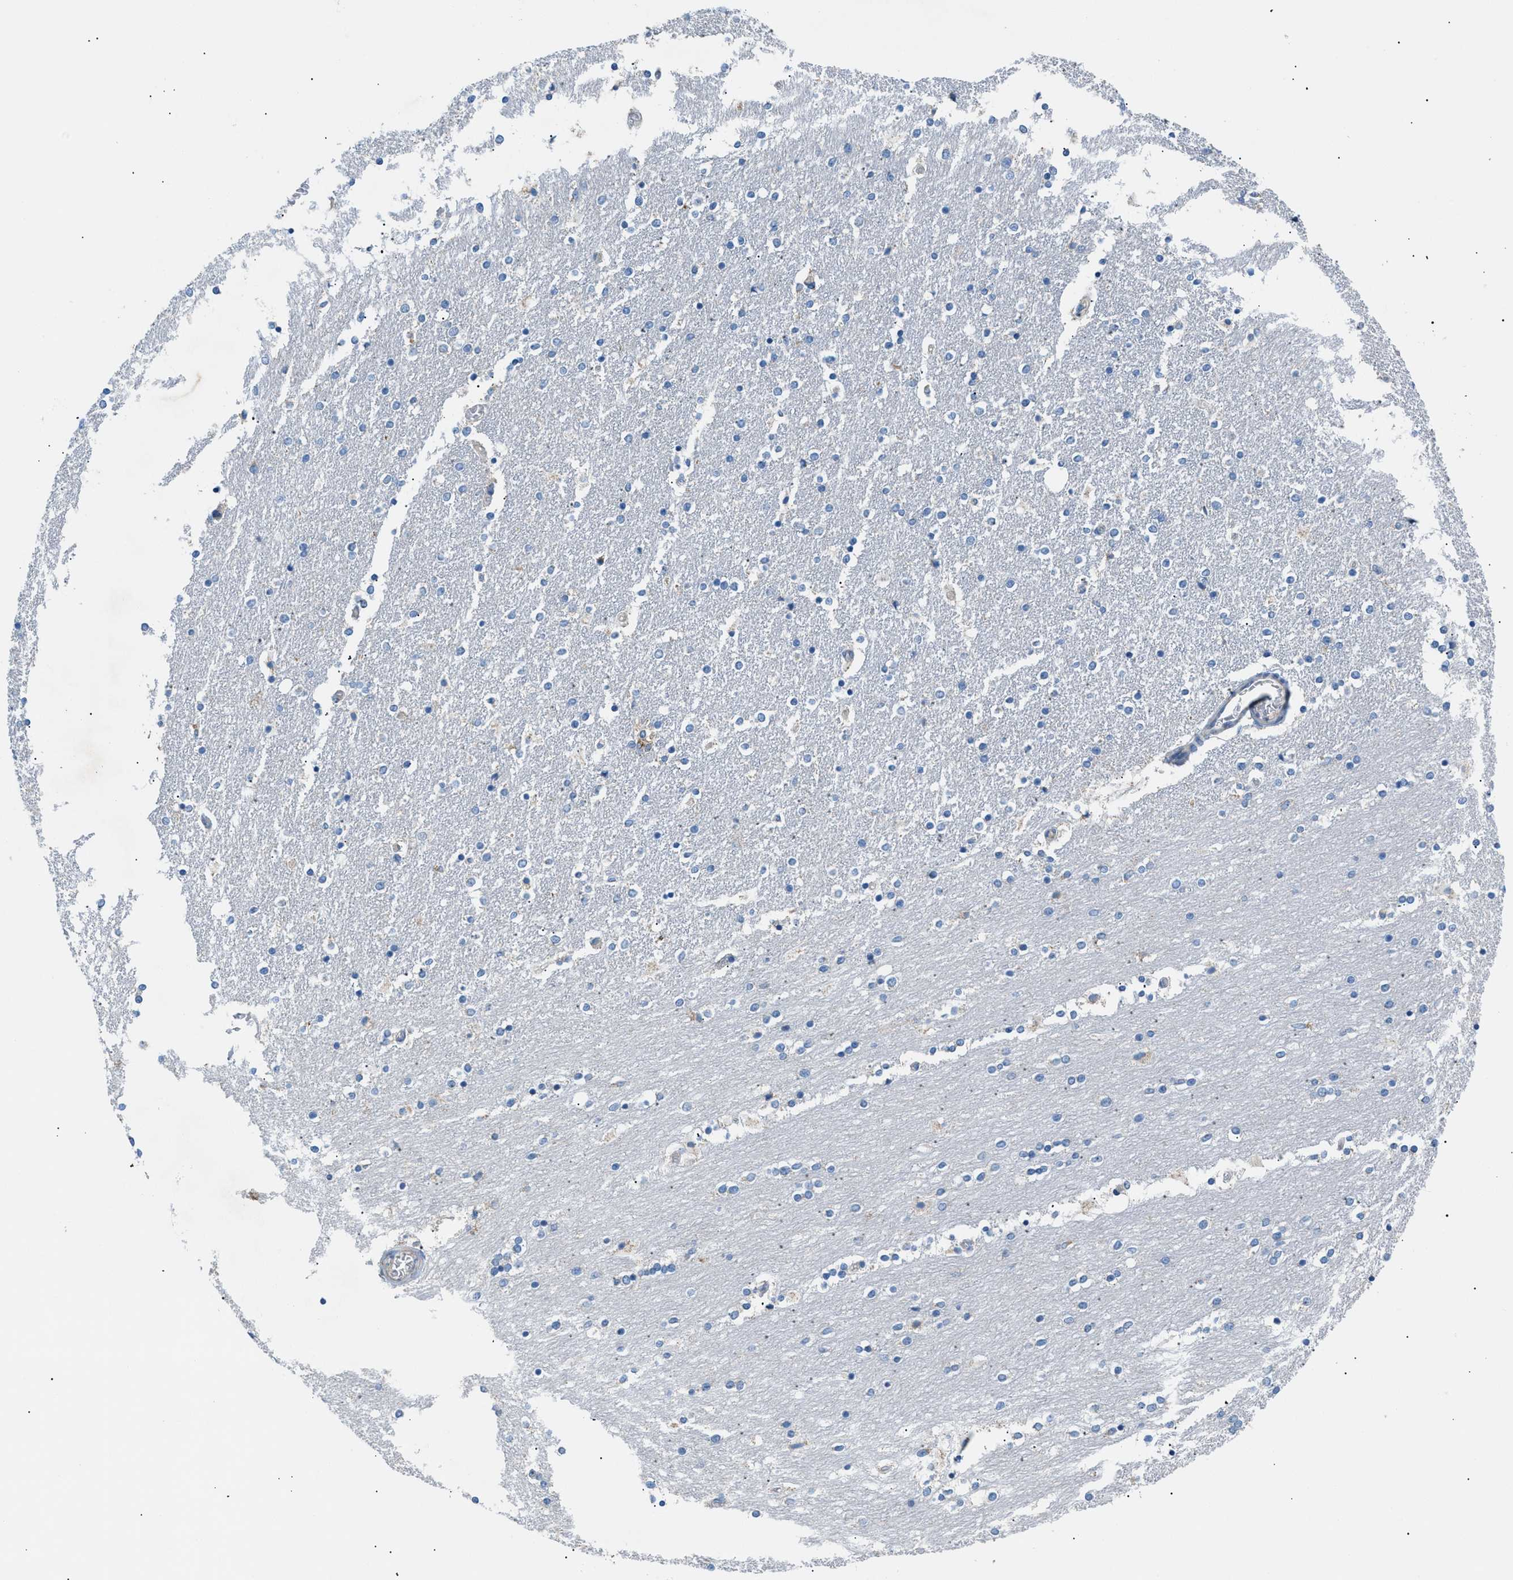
{"staining": {"intensity": "negative", "quantity": "none", "location": "none"}, "tissue": "caudate", "cell_type": "Glial cells", "image_type": "normal", "snomed": [{"axis": "morphology", "description": "Normal tissue, NOS"}, {"axis": "topography", "description": "Lateral ventricle wall"}], "caption": "Immunohistochemistry image of benign caudate: caudate stained with DAB (3,3'-diaminobenzidine) reveals no significant protein staining in glial cells.", "gene": "ILDR1", "patient": {"sex": "female", "age": 54}}